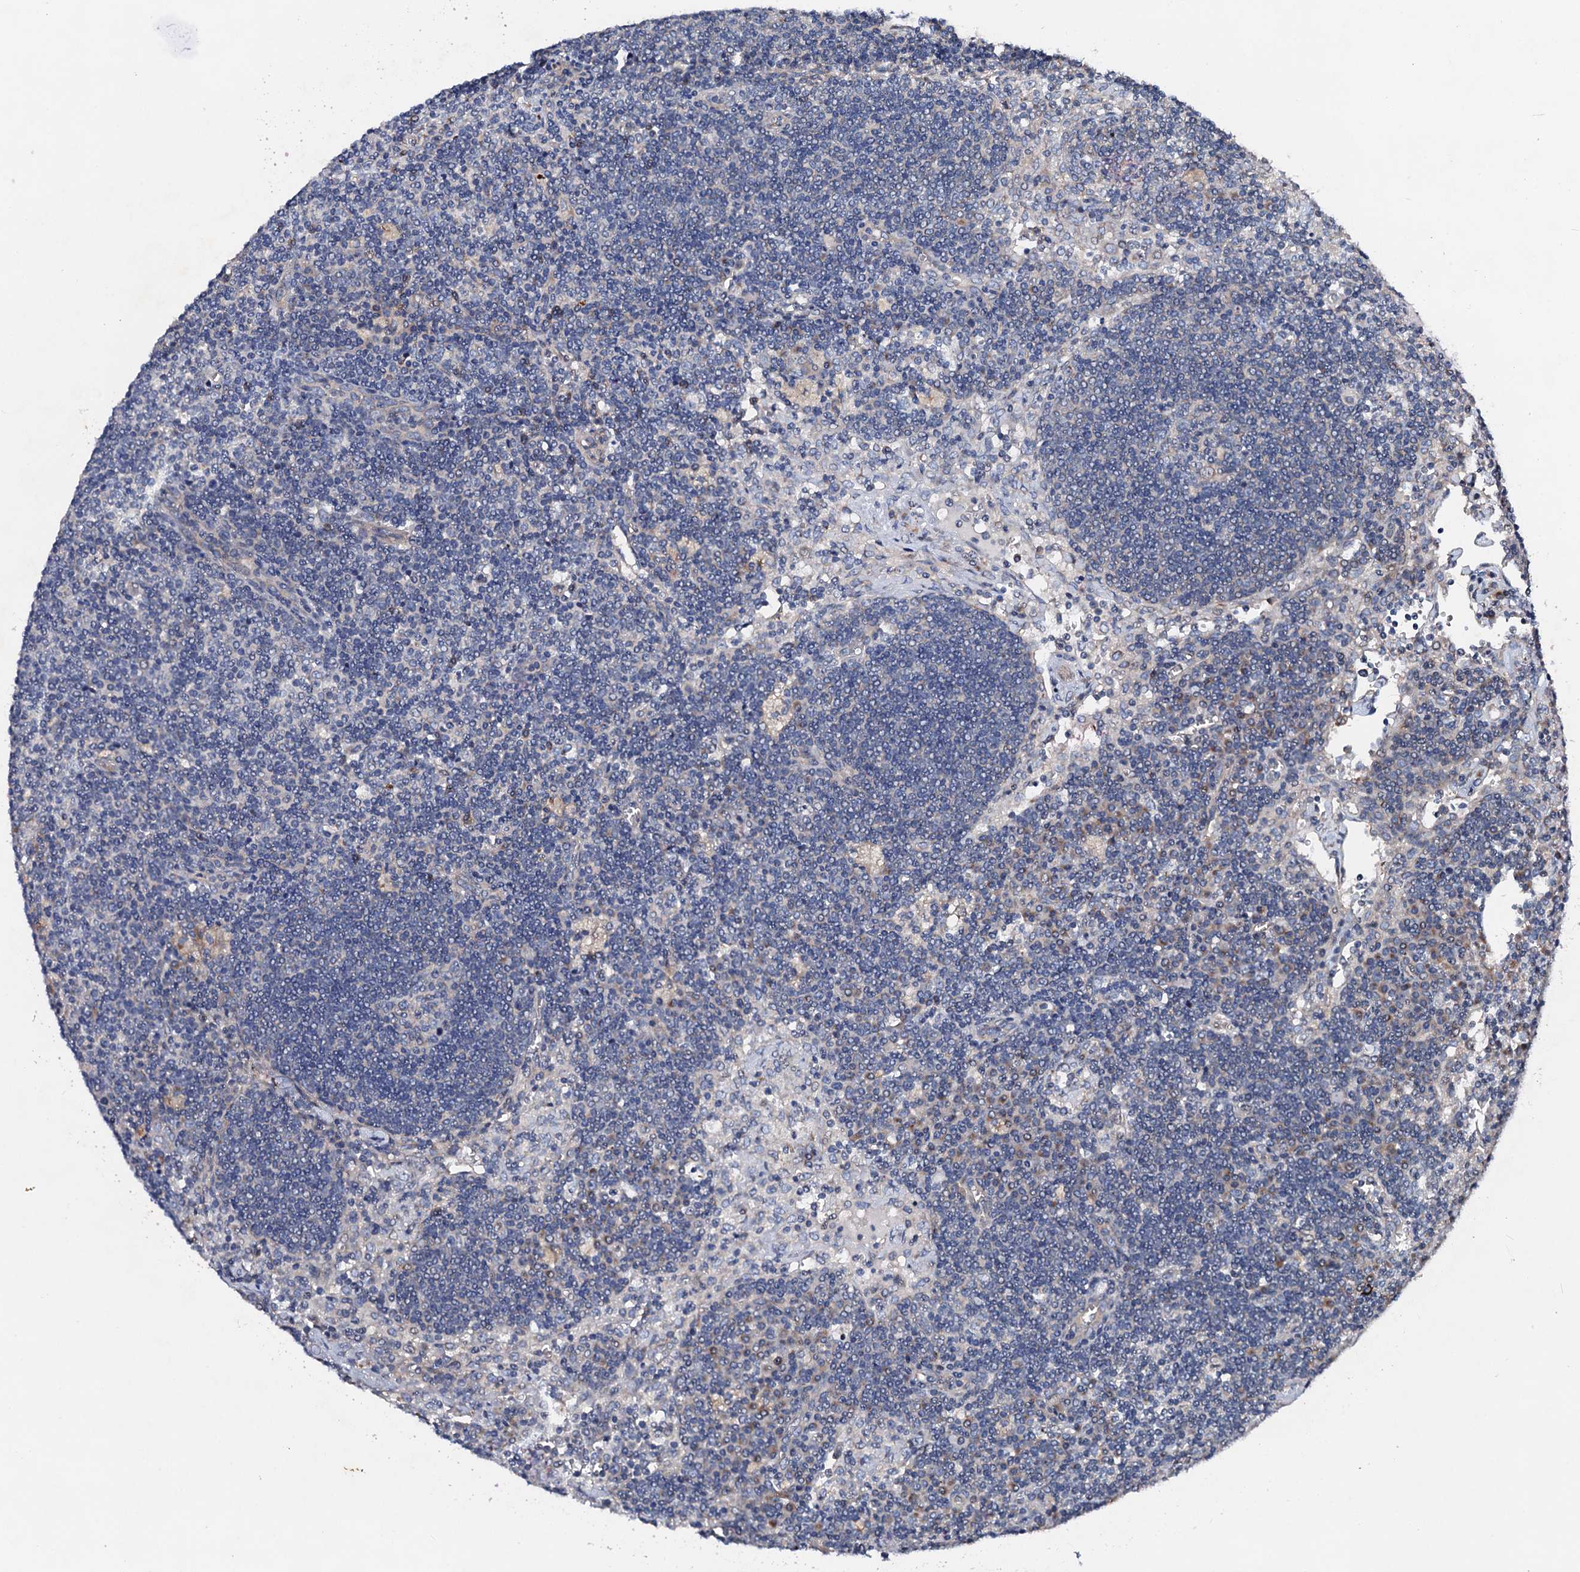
{"staining": {"intensity": "negative", "quantity": "none", "location": "none"}, "tissue": "lymph node", "cell_type": "Germinal center cells", "image_type": "normal", "snomed": [{"axis": "morphology", "description": "Normal tissue, NOS"}, {"axis": "topography", "description": "Lymph node"}], "caption": "Human lymph node stained for a protein using IHC exhibits no positivity in germinal center cells.", "gene": "NBEA", "patient": {"sex": "male", "age": 58}}